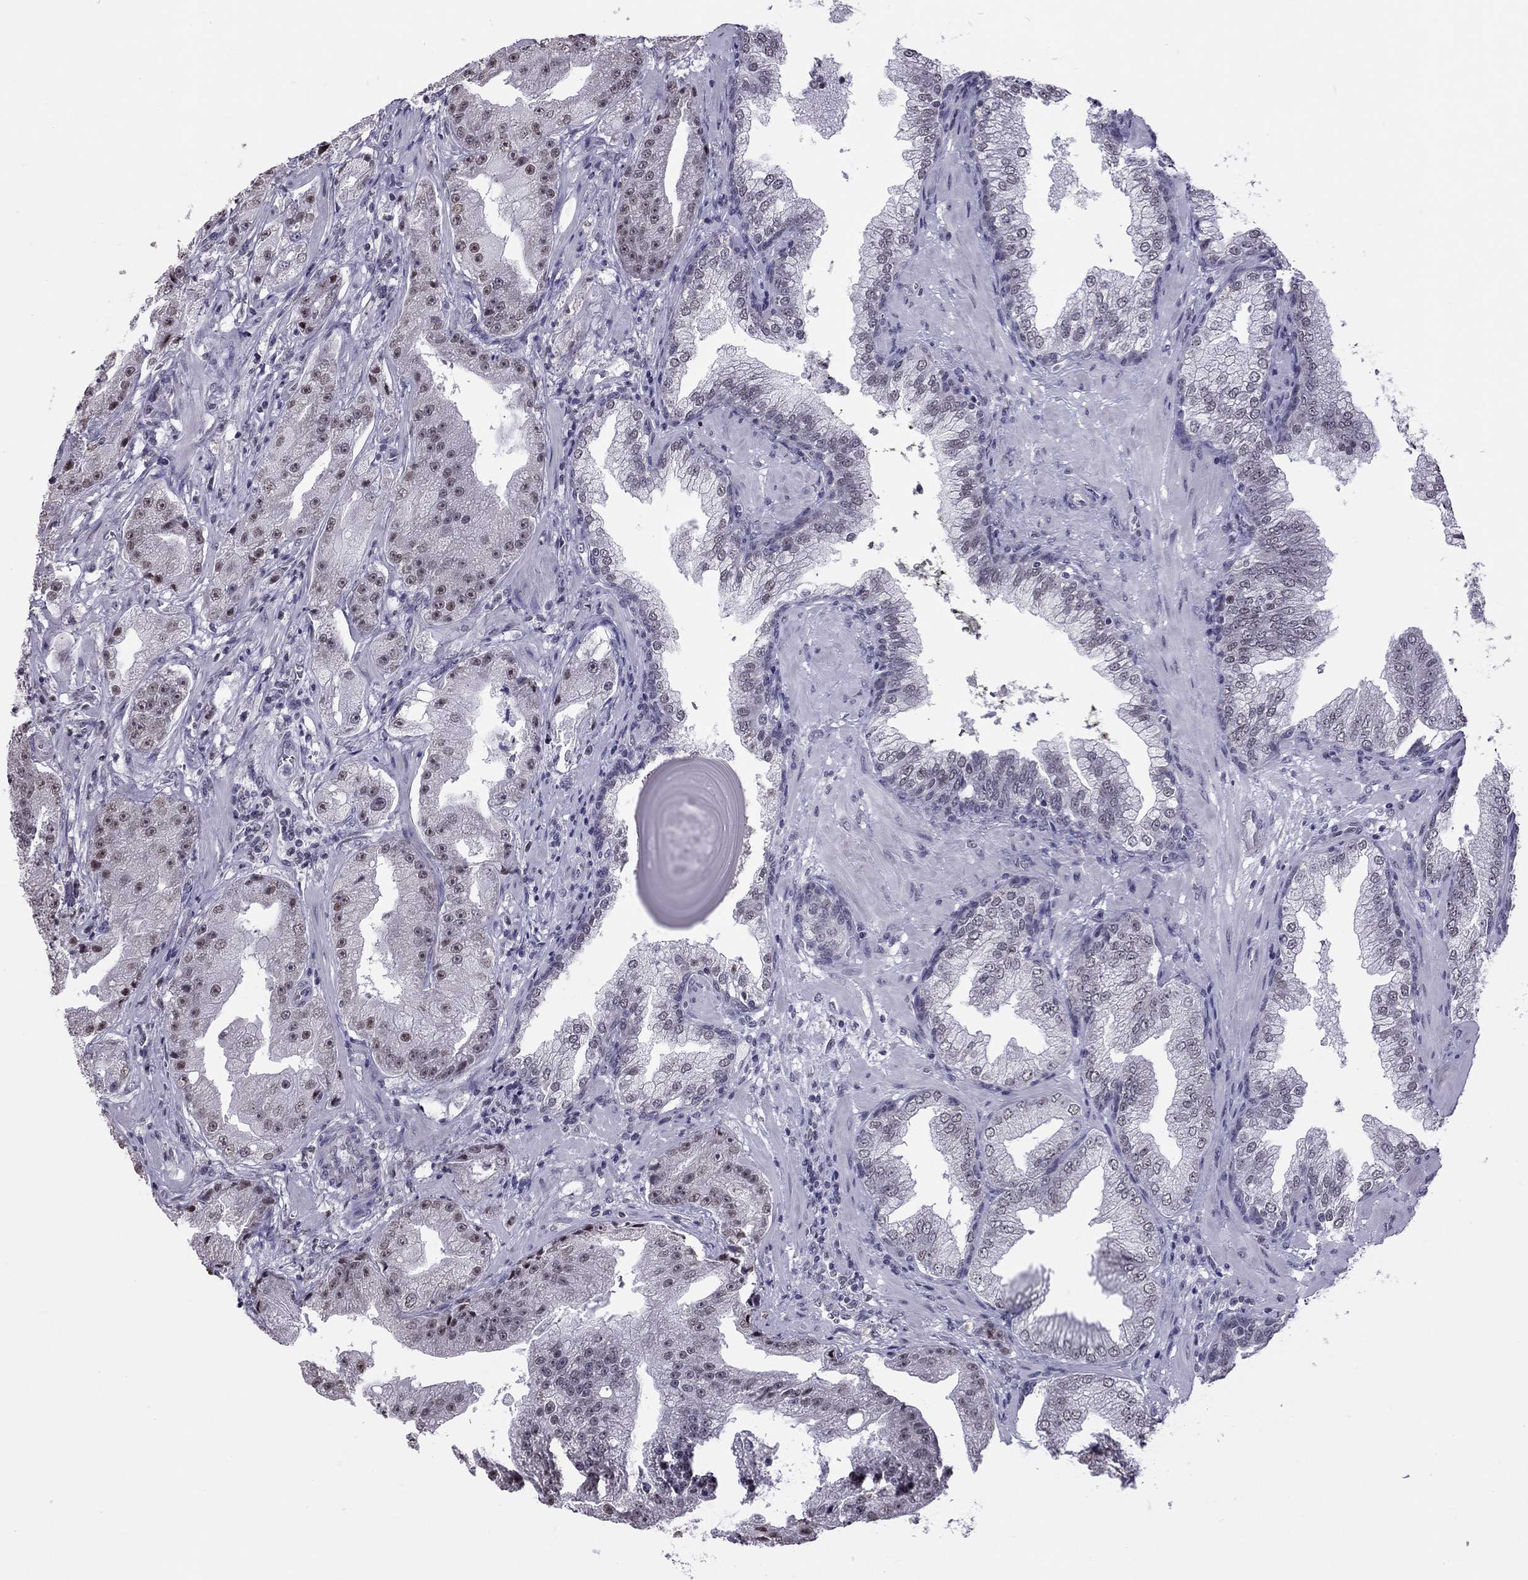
{"staining": {"intensity": "negative", "quantity": "none", "location": "none"}, "tissue": "prostate cancer", "cell_type": "Tumor cells", "image_type": "cancer", "snomed": [{"axis": "morphology", "description": "Adenocarcinoma, Low grade"}, {"axis": "topography", "description": "Prostate"}], "caption": "The photomicrograph demonstrates no significant positivity in tumor cells of prostate low-grade adenocarcinoma.", "gene": "PPP1R3A", "patient": {"sex": "male", "age": 62}}